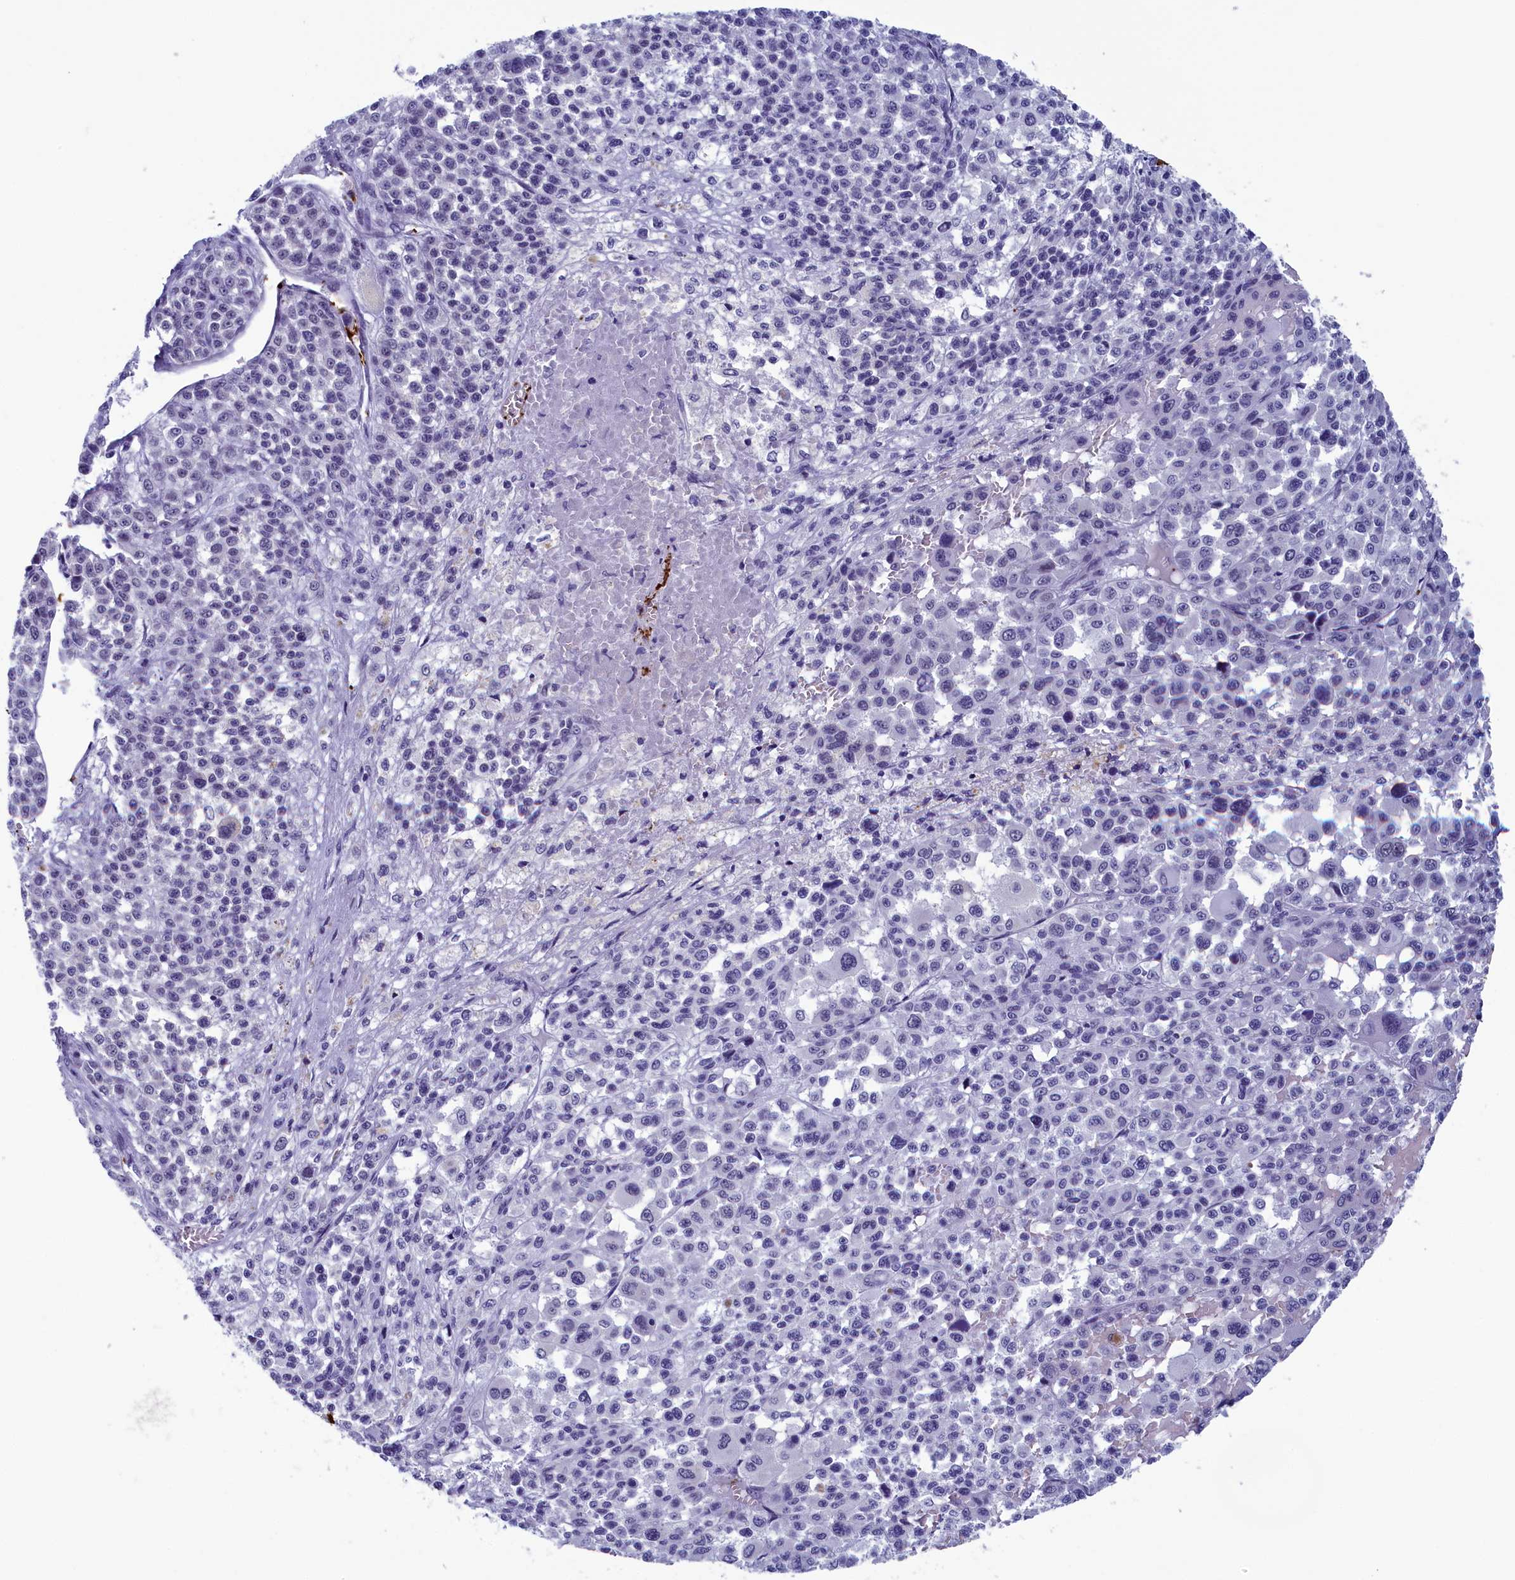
{"staining": {"intensity": "negative", "quantity": "none", "location": "none"}, "tissue": "melanoma", "cell_type": "Tumor cells", "image_type": "cancer", "snomed": [{"axis": "morphology", "description": "Malignant melanoma, Metastatic site"}, {"axis": "topography", "description": "Skin"}], "caption": "Melanoma stained for a protein using immunohistochemistry (IHC) displays no expression tumor cells.", "gene": "AIFM2", "patient": {"sex": "female", "age": 74}}